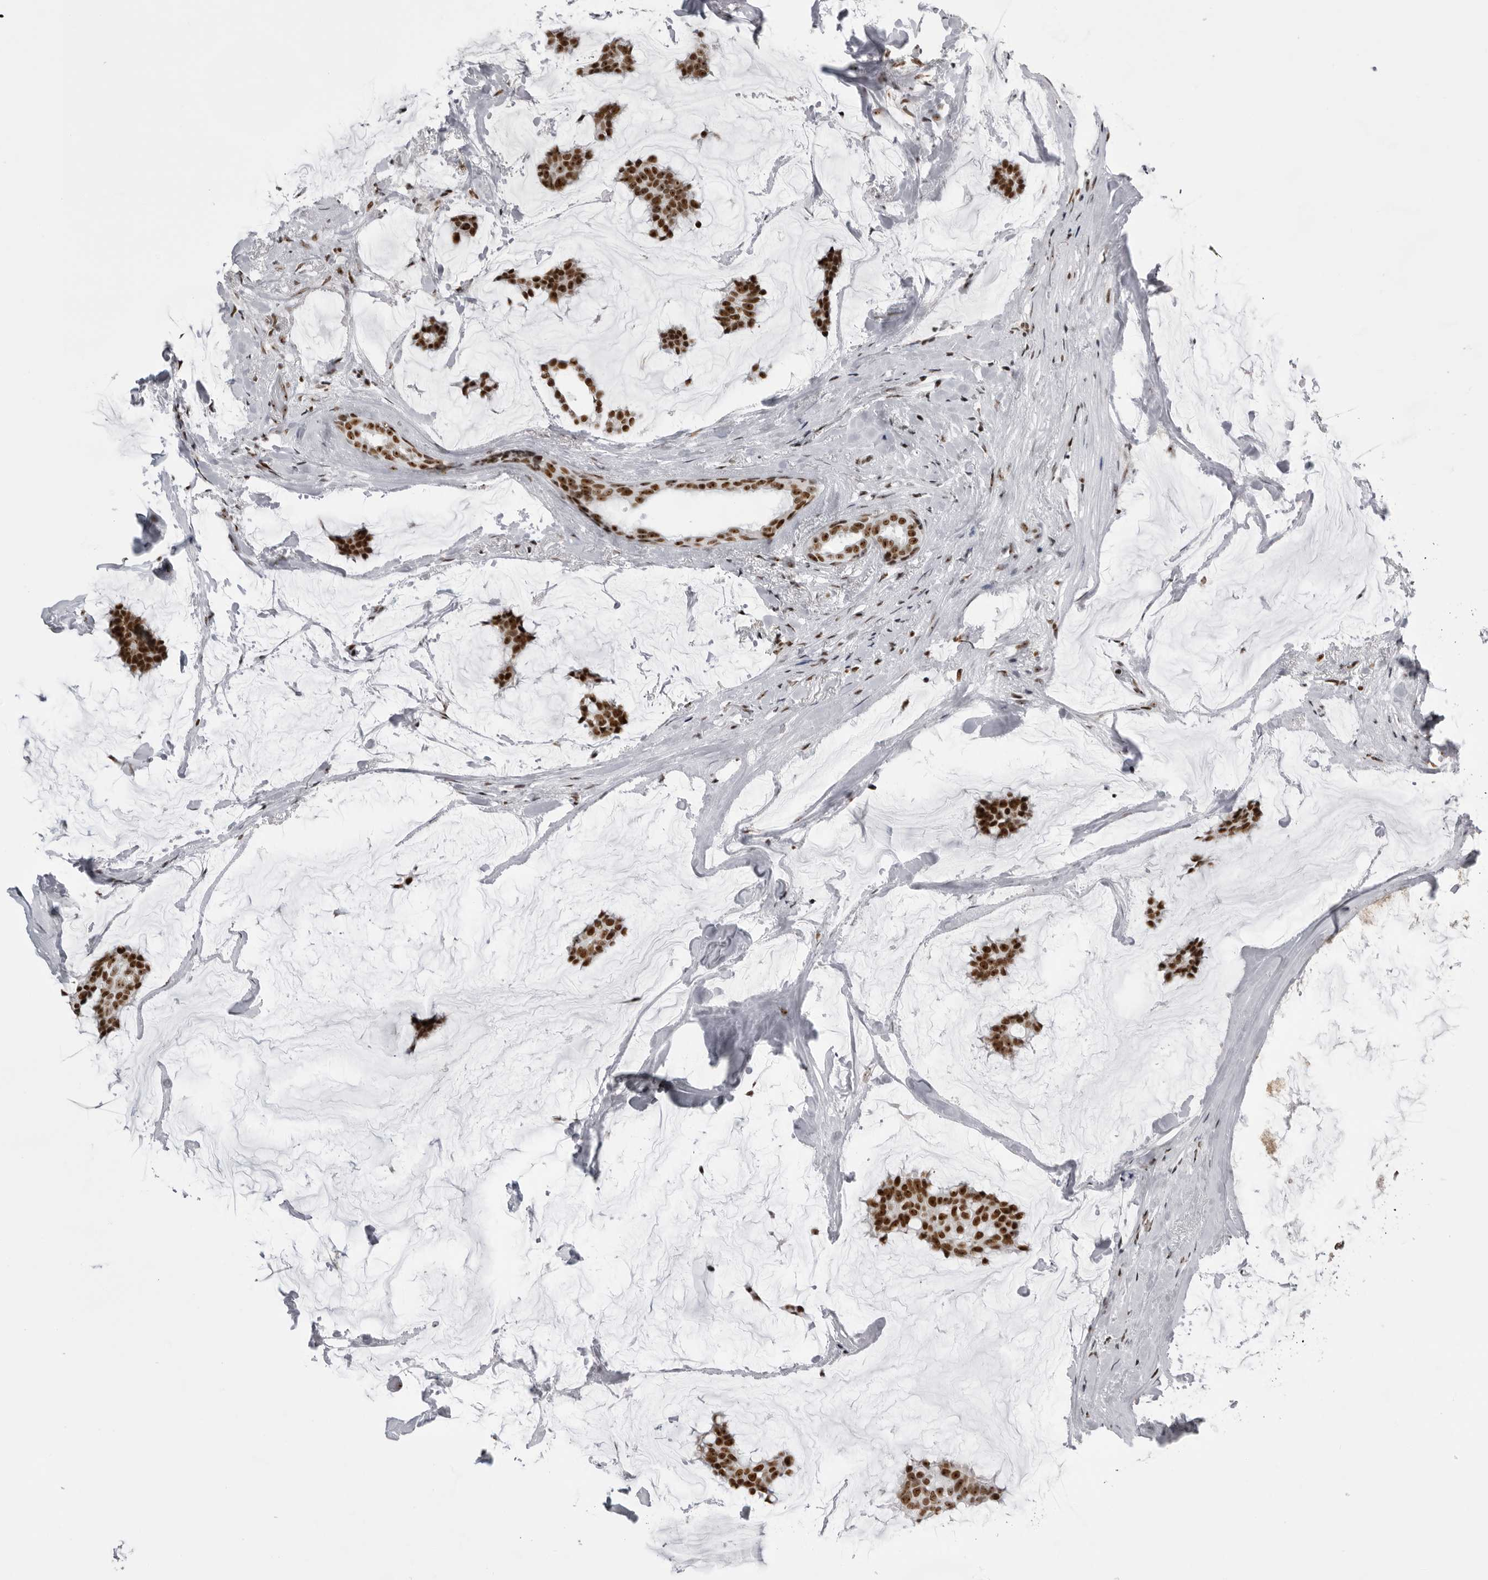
{"staining": {"intensity": "strong", "quantity": ">75%", "location": "nuclear"}, "tissue": "breast cancer", "cell_type": "Tumor cells", "image_type": "cancer", "snomed": [{"axis": "morphology", "description": "Duct carcinoma"}, {"axis": "topography", "description": "Breast"}], "caption": "Protein staining demonstrates strong nuclear staining in approximately >75% of tumor cells in breast cancer (intraductal carcinoma).", "gene": "DHX9", "patient": {"sex": "female", "age": 93}}